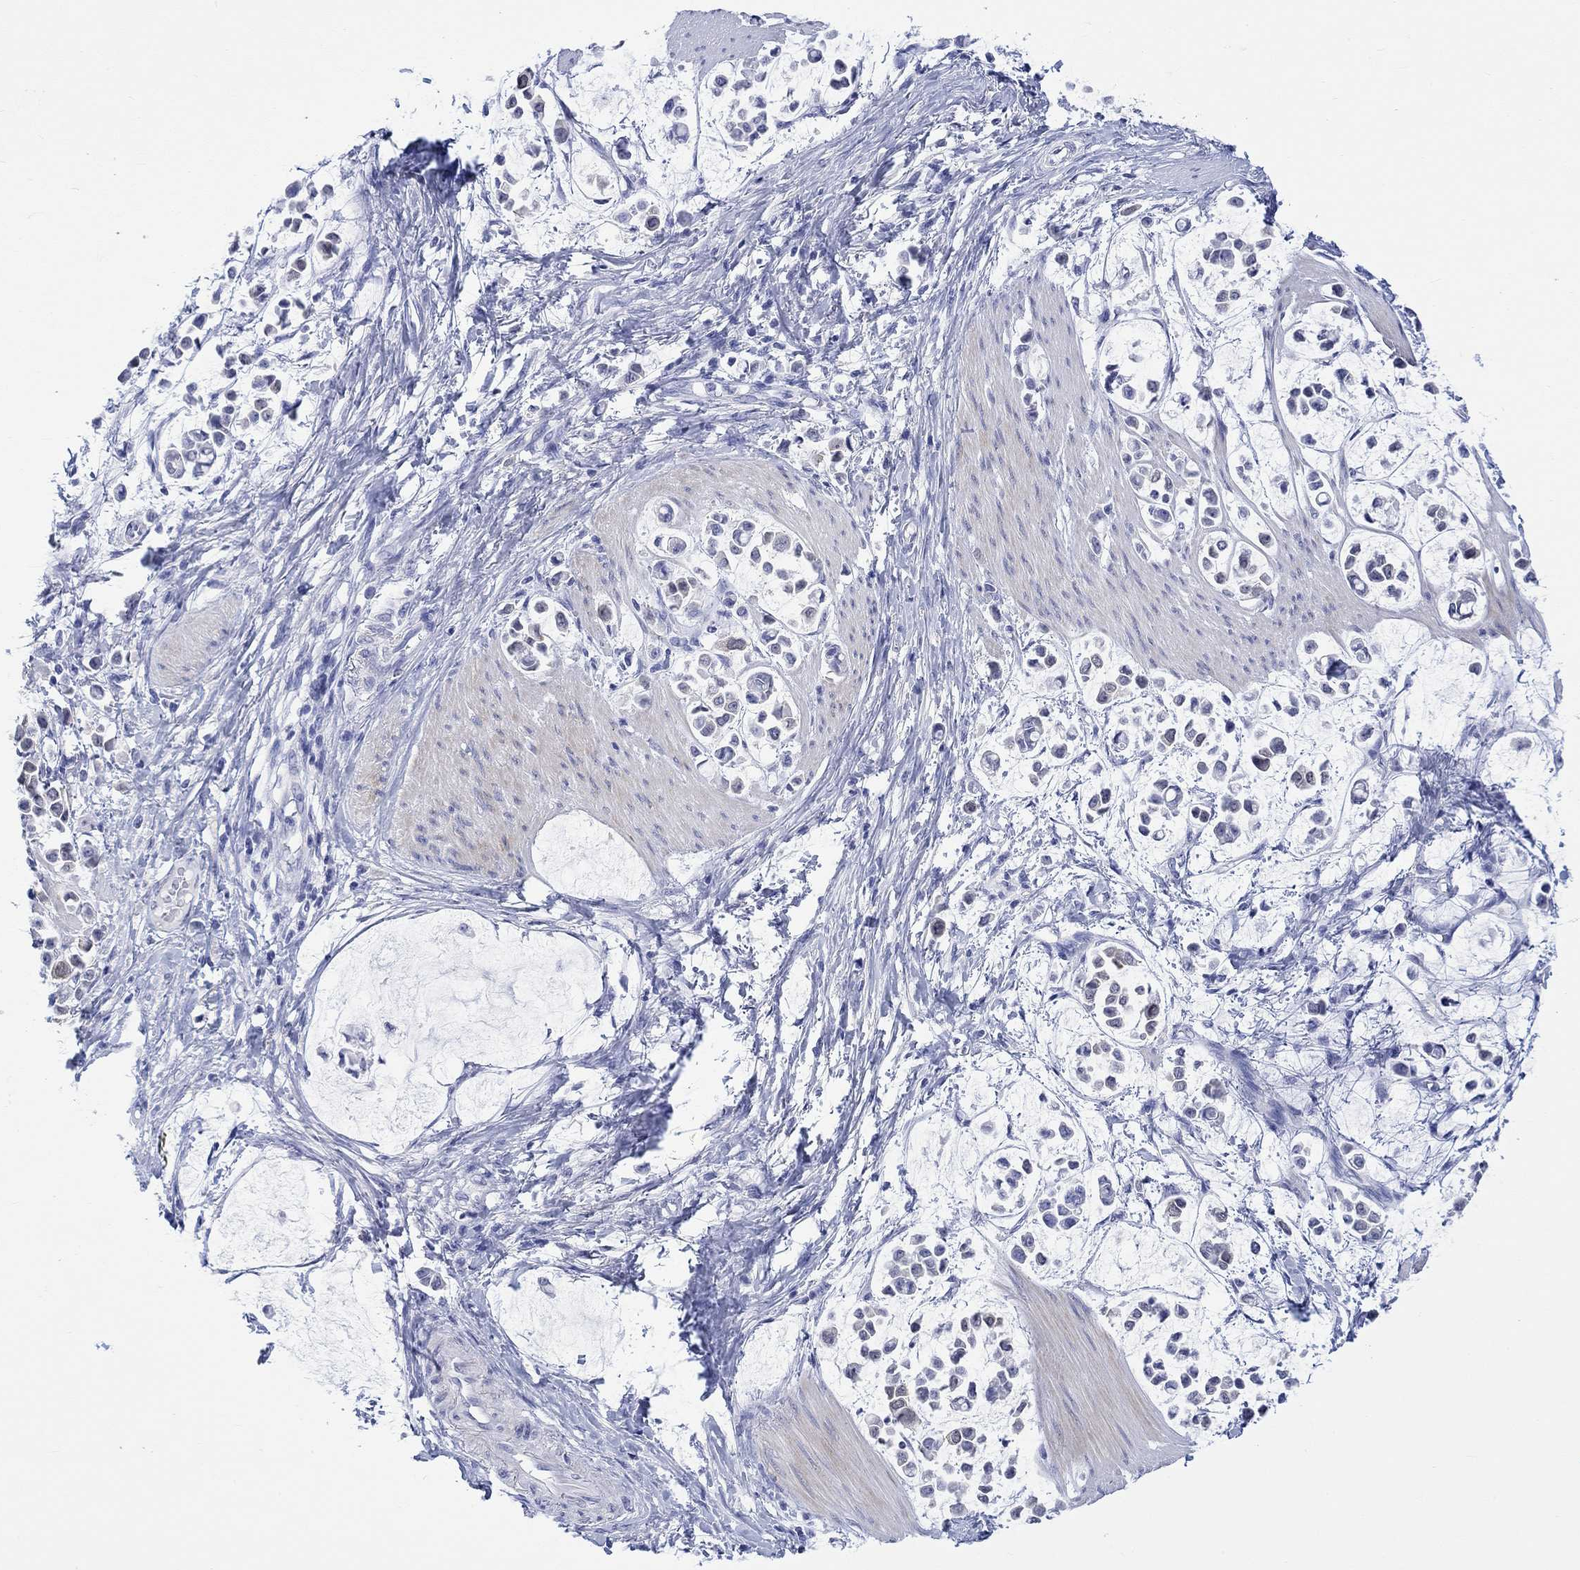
{"staining": {"intensity": "negative", "quantity": "none", "location": "none"}, "tissue": "stomach cancer", "cell_type": "Tumor cells", "image_type": "cancer", "snomed": [{"axis": "morphology", "description": "Adenocarcinoma, NOS"}, {"axis": "topography", "description": "Stomach"}], "caption": "Tumor cells show no significant staining in stomach adenocarcinoma.", "gene": "MSI1", "patient": {"sex": "male", "age": 82}}